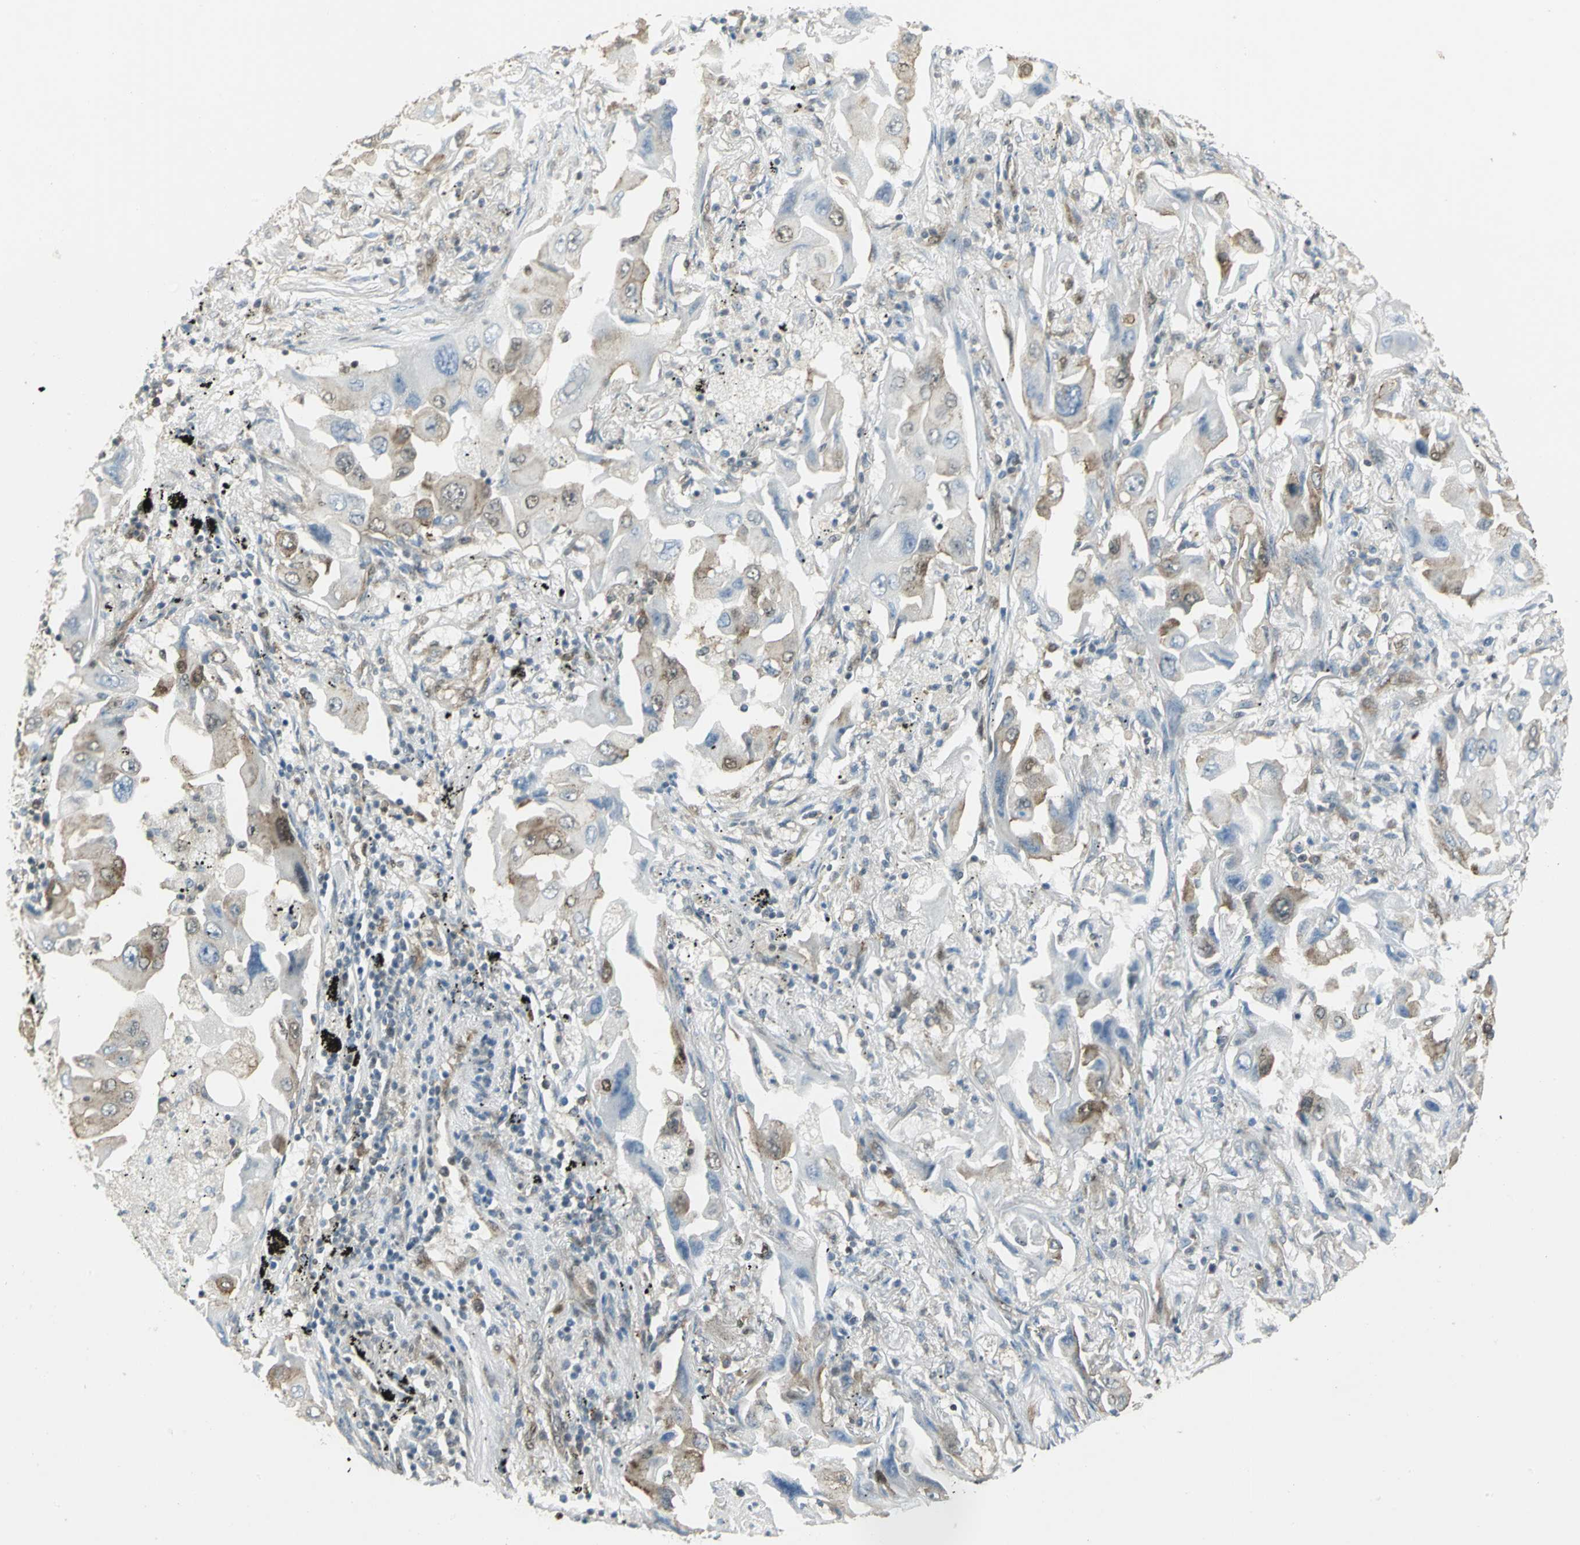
{"staining": {"intensity": "weak", "quantity": "25%-75%", "location": "cytoplasmic/membranous"}, "tissue": "lung cancer", "cell_type": "Tumor cells", "image_type": "cancer", "snomed": [{"axis": "morphology", "description": "Adenocarcinoma, NOS"}, {"axis": "topography", "description": "Lung"}], "caption": "A photomicrograph of human adenocarcinoma (lung) stained for a protein reveals weak cytoplasmic/membranous brown staining in tumor cells.", "gene": "DDX5", "patient": {"sex": "female", "age": 65}}